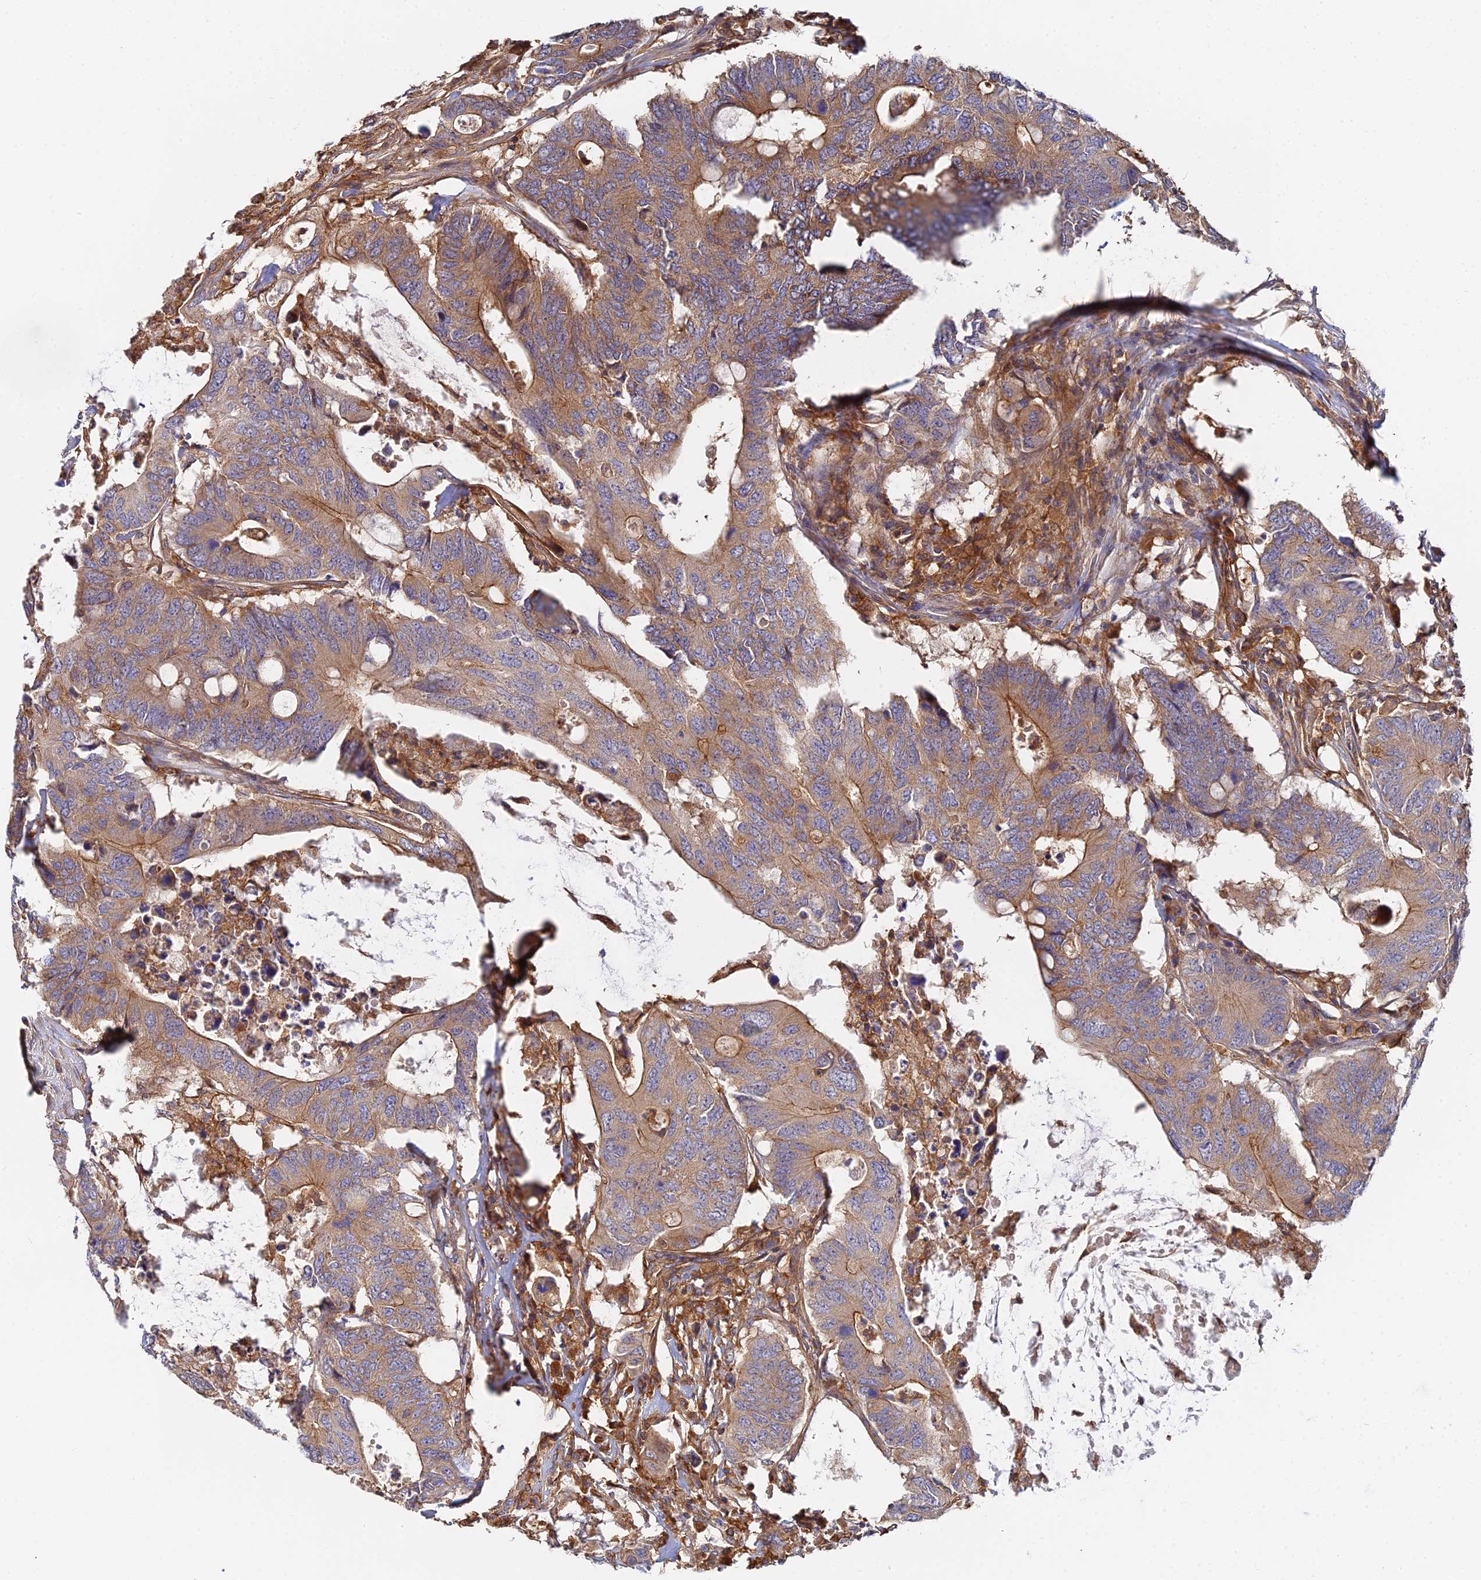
{"staining": {"intensity": "moderate", "quantity": "25%-75%", "location": "cytoplasmic/membranous"}, "tissue": "colorectal cancer", "cell_type": "Tumor cells", "image_type": "cancer", "snomed": [{"axis": "morphology", "description": "Adenocarcinoma, NOS"}, {"axis": "topography", "description": "Colon"}], "caption": "A brown stain shows moderate cytoplasmic/membranous expression of a protein in colorectal cancer tumor cells.", "gene": "GNG5B", "patient": {"sex": "male", "age": 71}}